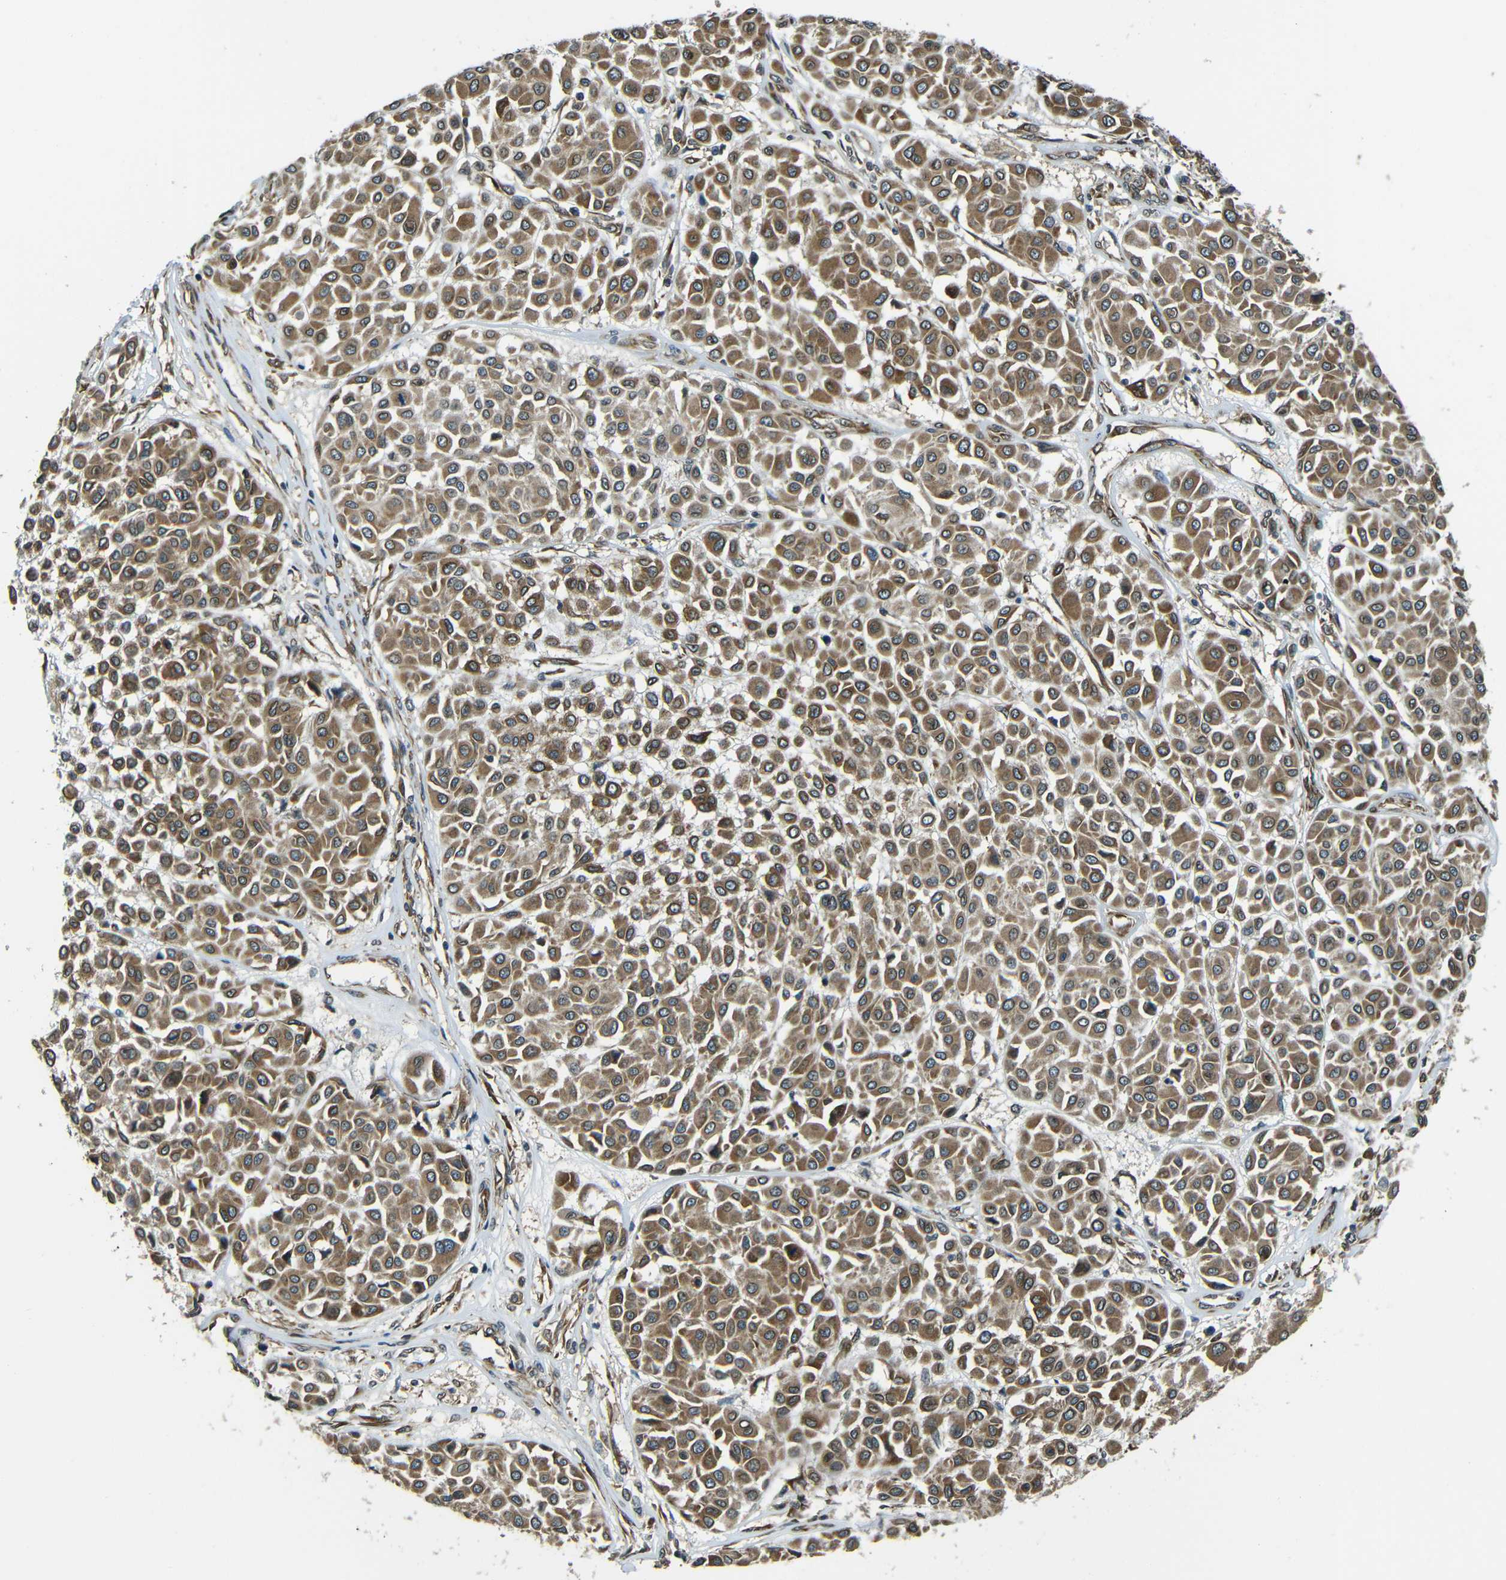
{"staining": {"intensity": "moderate", "quantity": ">75%", "location": "cytoplasmic/membranous"}, "tissue": "melanoma", "cell_type": "Tumor cells", "image_type": "cancer", "snomed": [{"axis": "morphology", "description": "Malignant melanoma, Metastatic site"}, {"axis": "topography", "description": "Soft tissue"}], "caption": "Immunohistochemistry of human malignant melanoma (metastatic site) displays medium levels of moderate cytoplasmic/membranous positivity in approximately >75% of tumor cells.", "gene": "VAPB", "patient": {"sex": "male", "age": 41}}